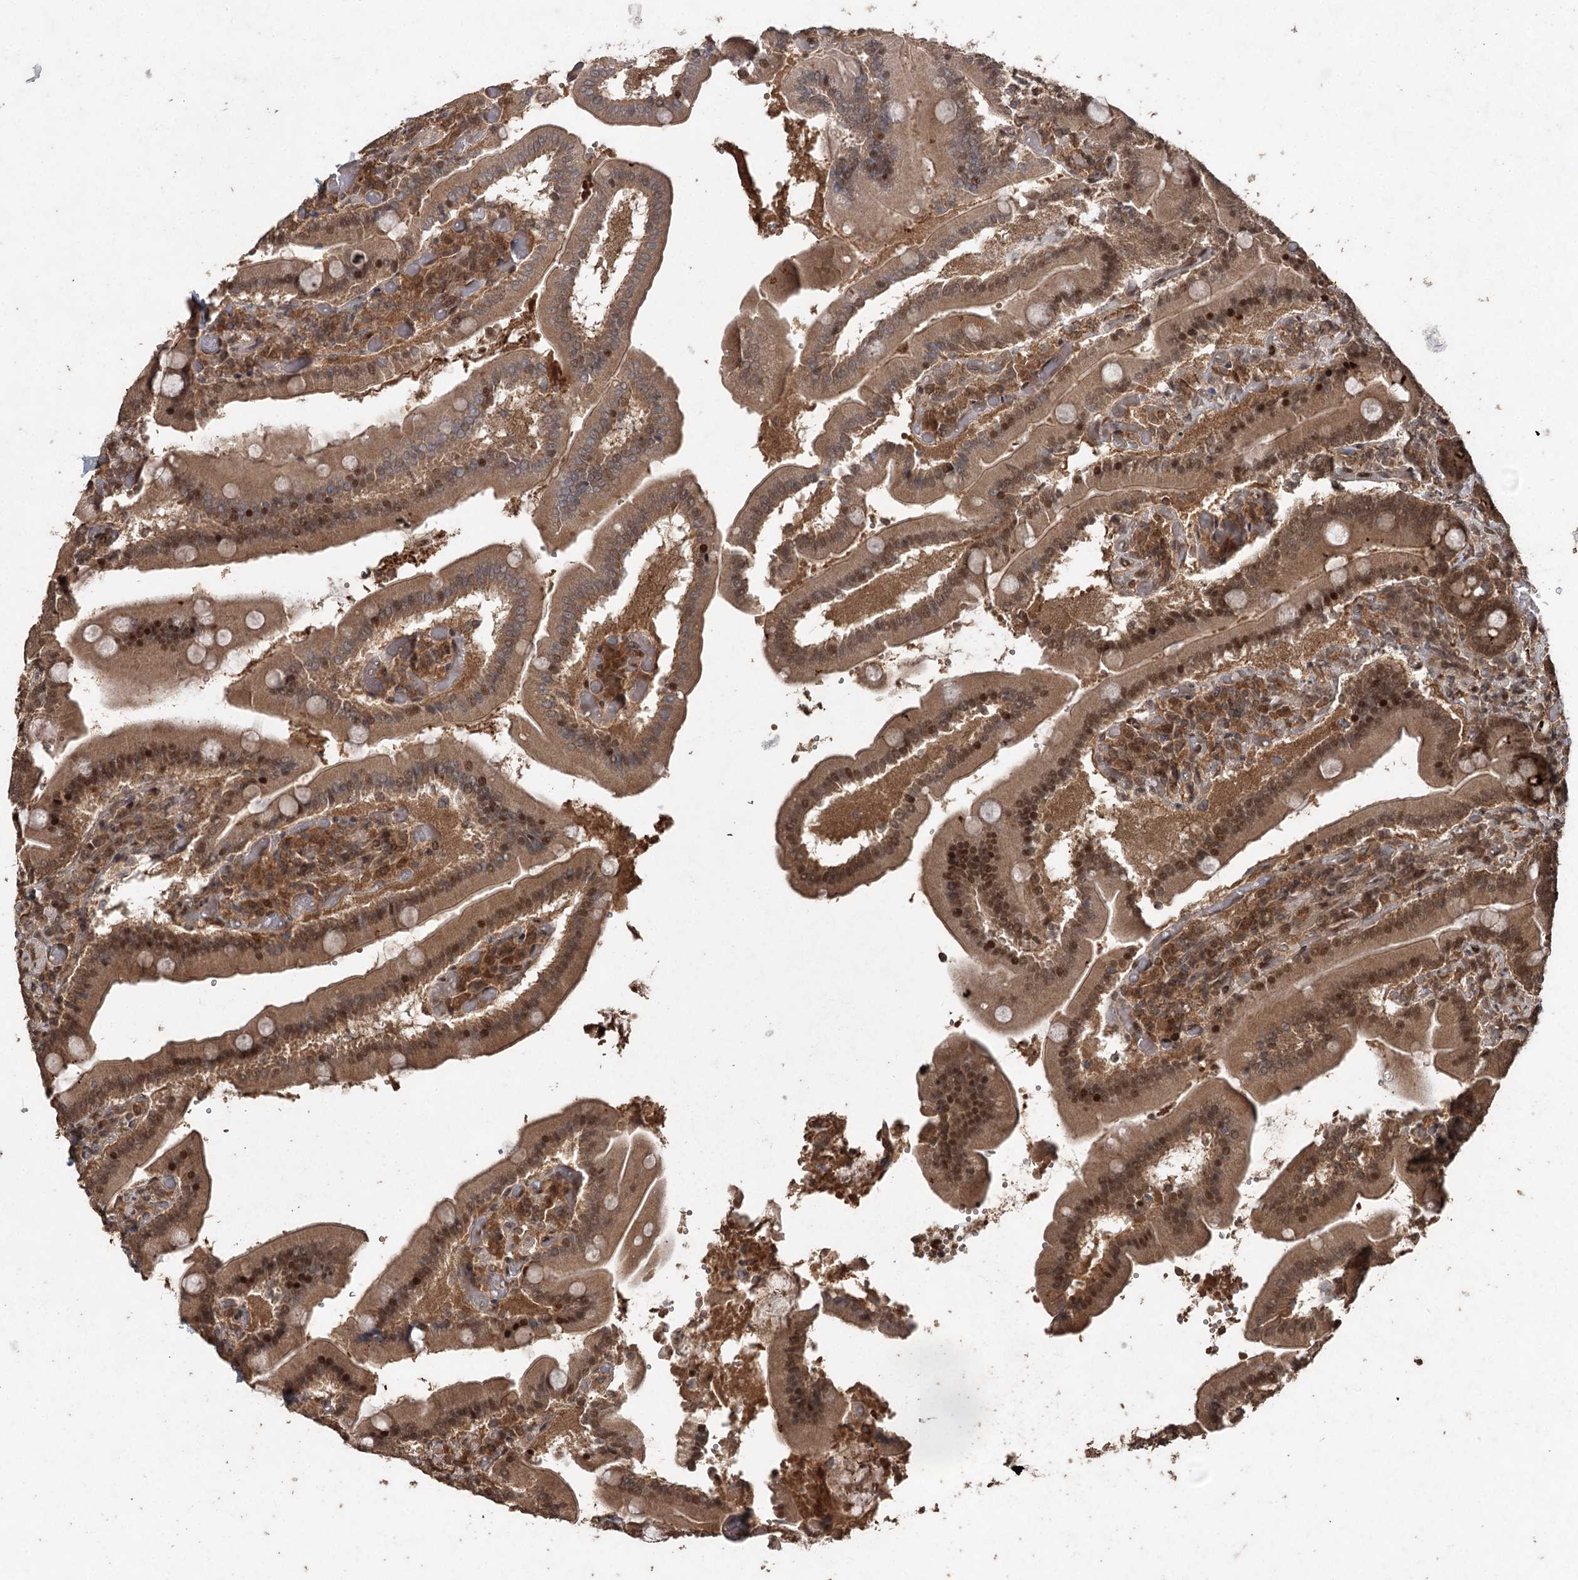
{"staining": {"intensity": "strong", "quantity": ">75%", "location": "cytoplasmic/membranous,nuclear"}, "tissue": "duodenum", "cell_type": "Glandular cells", "image_type": "normal", "snomed": [{"axis": "morphology", "description": "Normal tissue, NOS"}, {"axis": "topography", "description": "Duodenum"}], "caption": "DAB (3,3'-diaminobenzidine) immunohistochemical staining of benign human duodenum demonstrates strong cytoplasmic/membranous,nuclear protein positivity in about >75% of glandular cells. Ihc stains the protein of interest in brown and the nuclei are stained blue.", "gene": "FBXO7", "patient": {"sex": "female", "age": 62}}